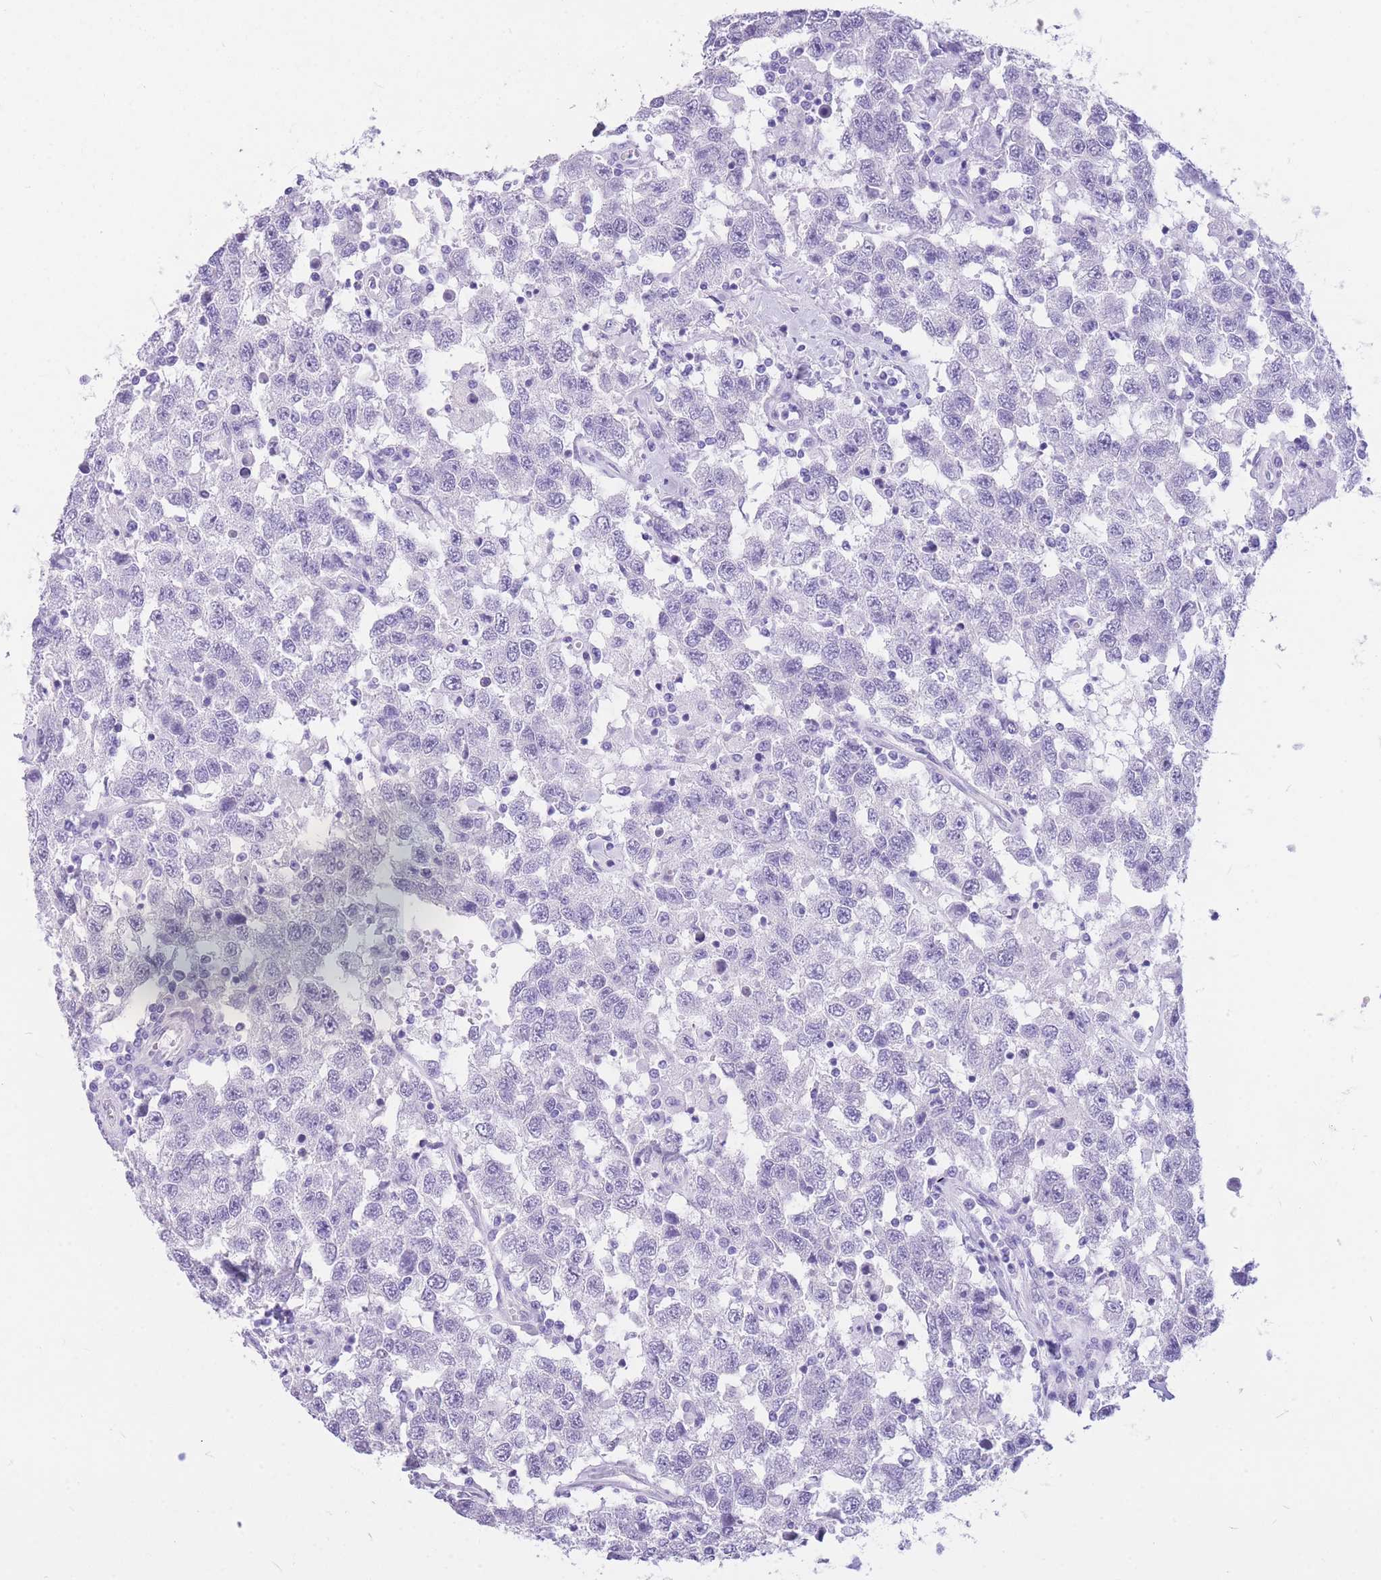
{"staining": {"intensity": "negative", "quantity": "none", "location": "none"}, "tissue": "testis cancer", "cell_type": "Tumor cells", "image_type": "cancer", "snomed": [{"axis": "morphology", "description": "Seminoma, NOS"}, {"axis": "topography", "description": "Testis"}], "caption": "Immunohistochemical staining of testis cancer demonstrates no significant staining in tumor cells.", "gene": "ZNF311", "patient": {"sex": "male", "age": 41}}